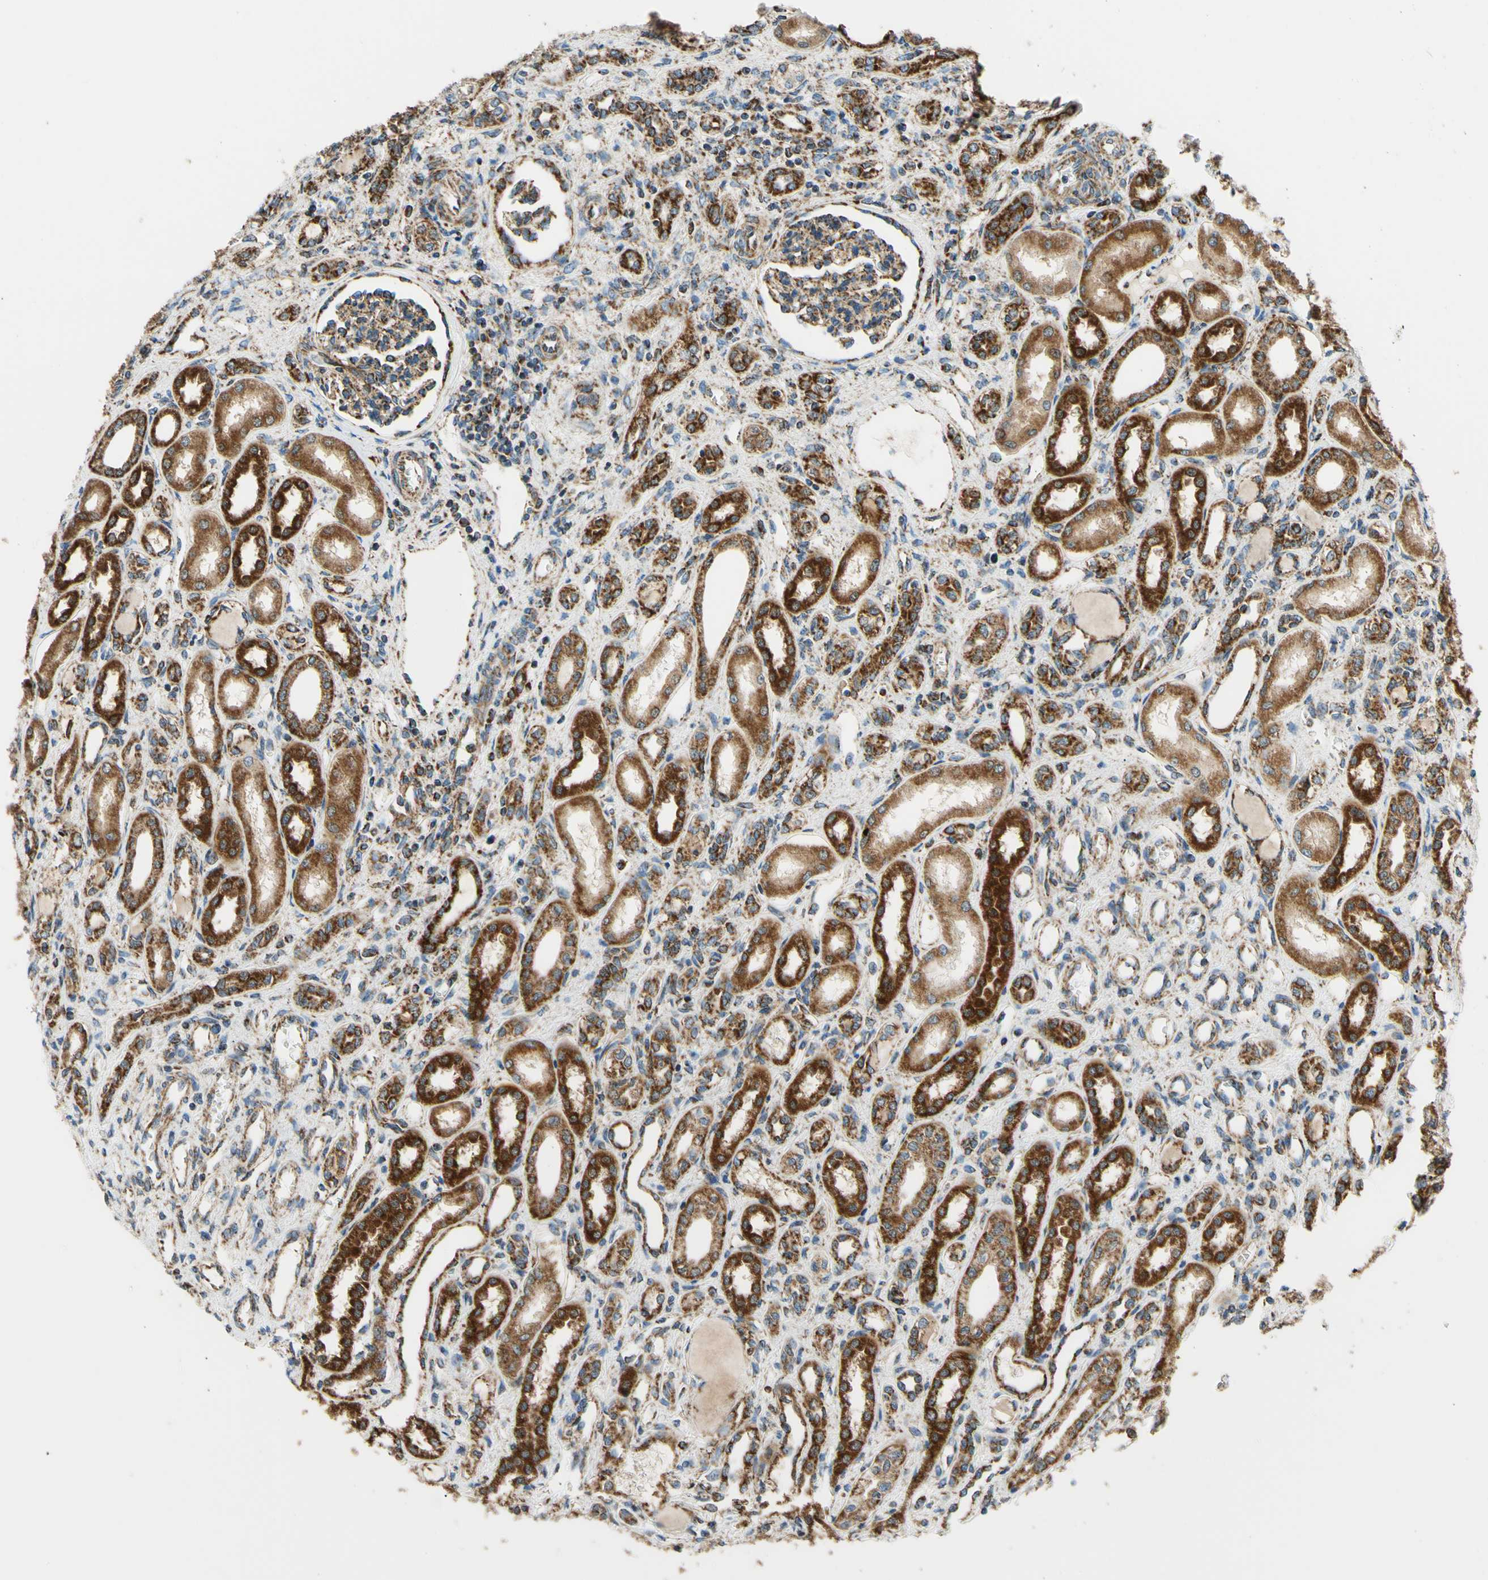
{"staining": {"intensity": "moderate", "quantity": ">75%", "location": "cytoplasmic/membranous"}, "tissue": "kidney", "cell_type": "Cells in glomeruli", "image_type": "normal", "snomed": [{"axis": "morphology", "description": "Normal tissue, NOS"}, {"axis": "topography", "description": "Kidney"}], "caption": "IHC (DAB (3,3'-diaminobenzidine)) staining of benign human kidney reveals moderate cytoplasmic/membranous protein staining in about >75% of cells in glomeruli. (DAB IHC with brightfield microscopy, high magnification).", "gene": "MAVS", "patient": {"sex": "male", "age": 7}}